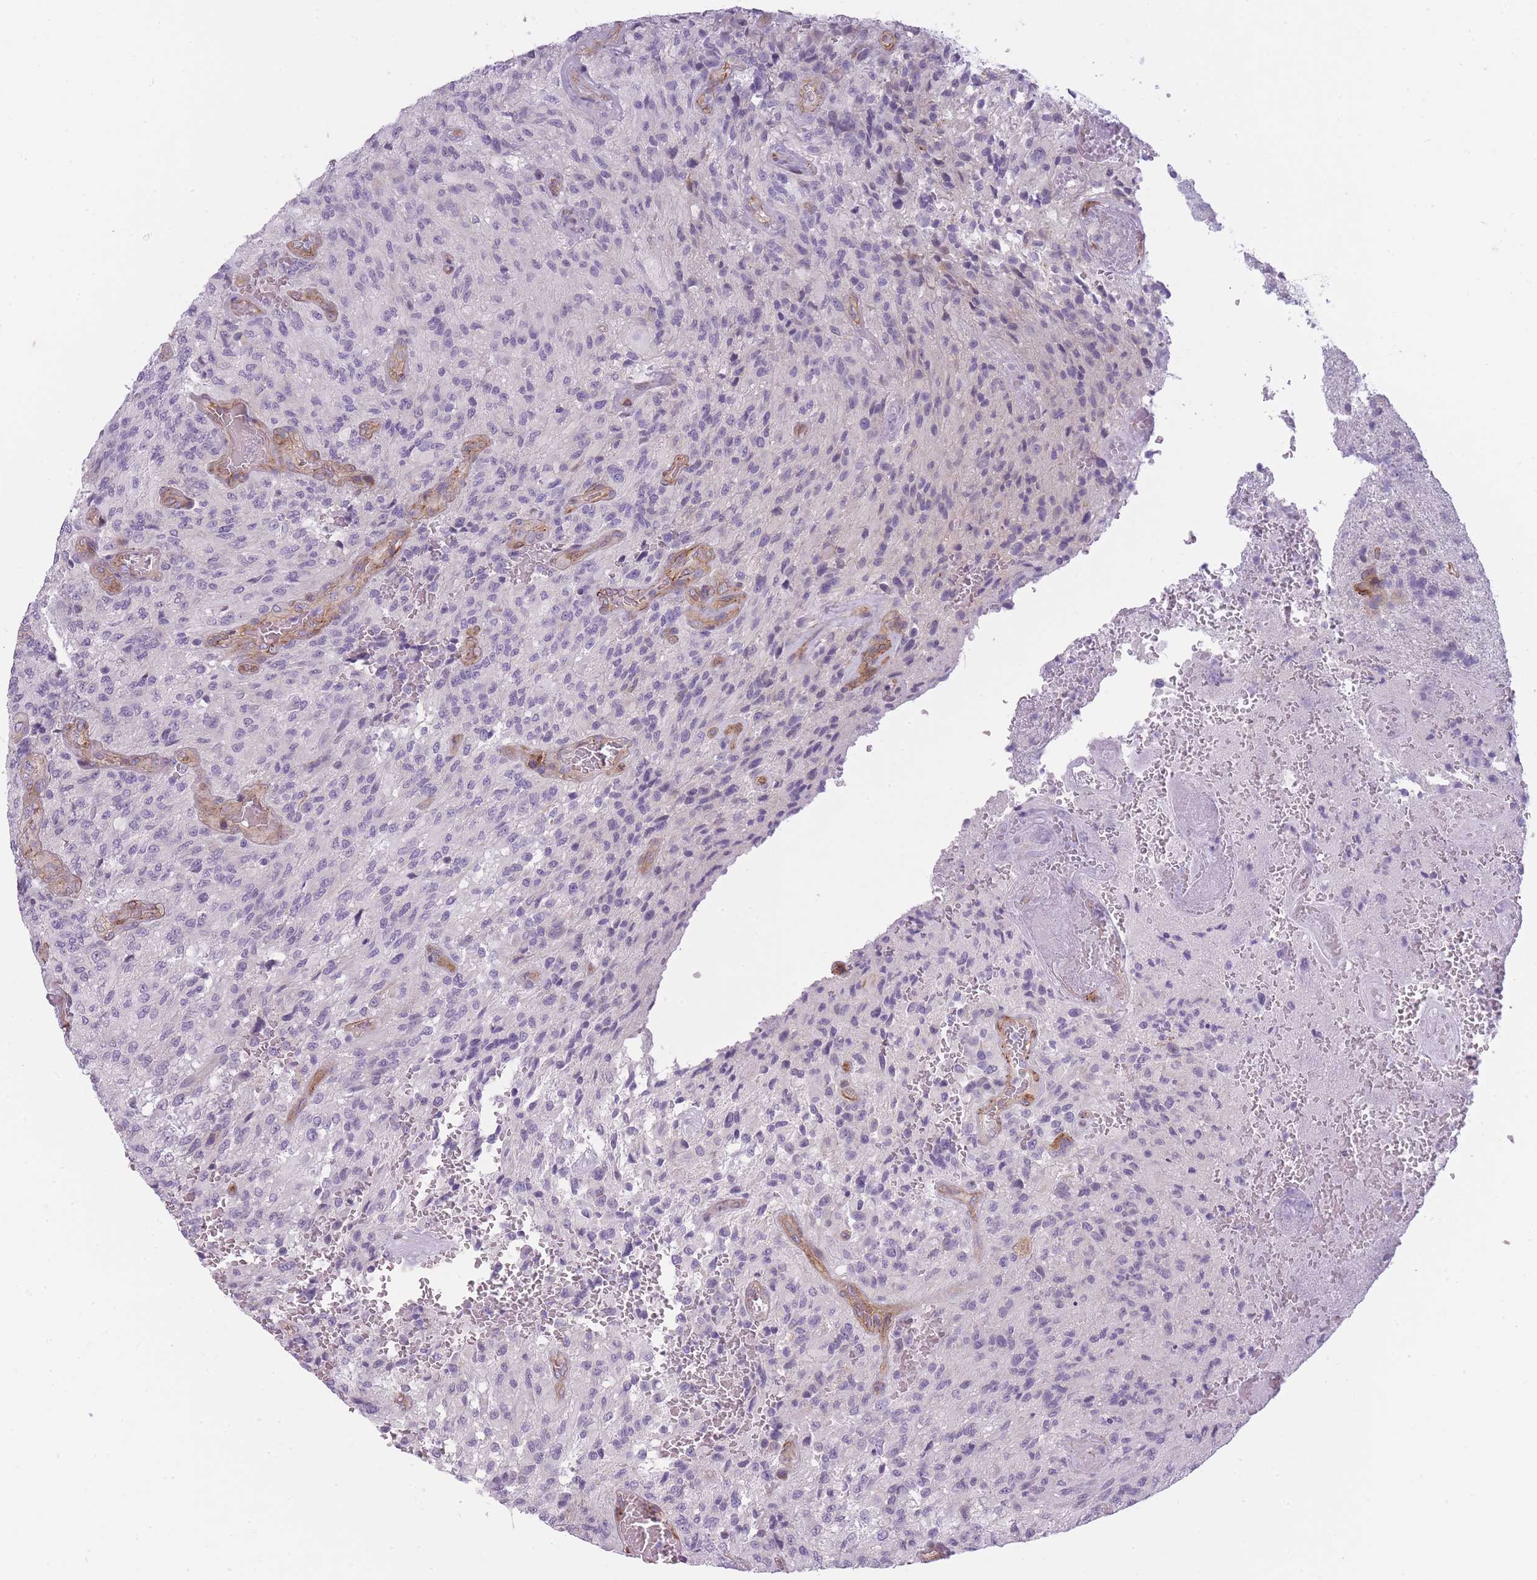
{"staining": {"intensity": "negative", "quantity": "none", "location": "none"}, "tissue": "glioma", "cell_type": "Tumor cells", "image_type": "cancer", "snomed": [{"axis": "morphology", "description": "Normal tissue, NOS"}, {"axis": "morphology", "description": "Glioma, malignant, High grade"}, {"axis": "topography", "description": "Cerebral cortex"}], "caption": "There is no significant expression in tumor cells of malignant glioma (high-grade).", "gene": "OR6B3", "patient": {"sex": "male", "age": 56}}